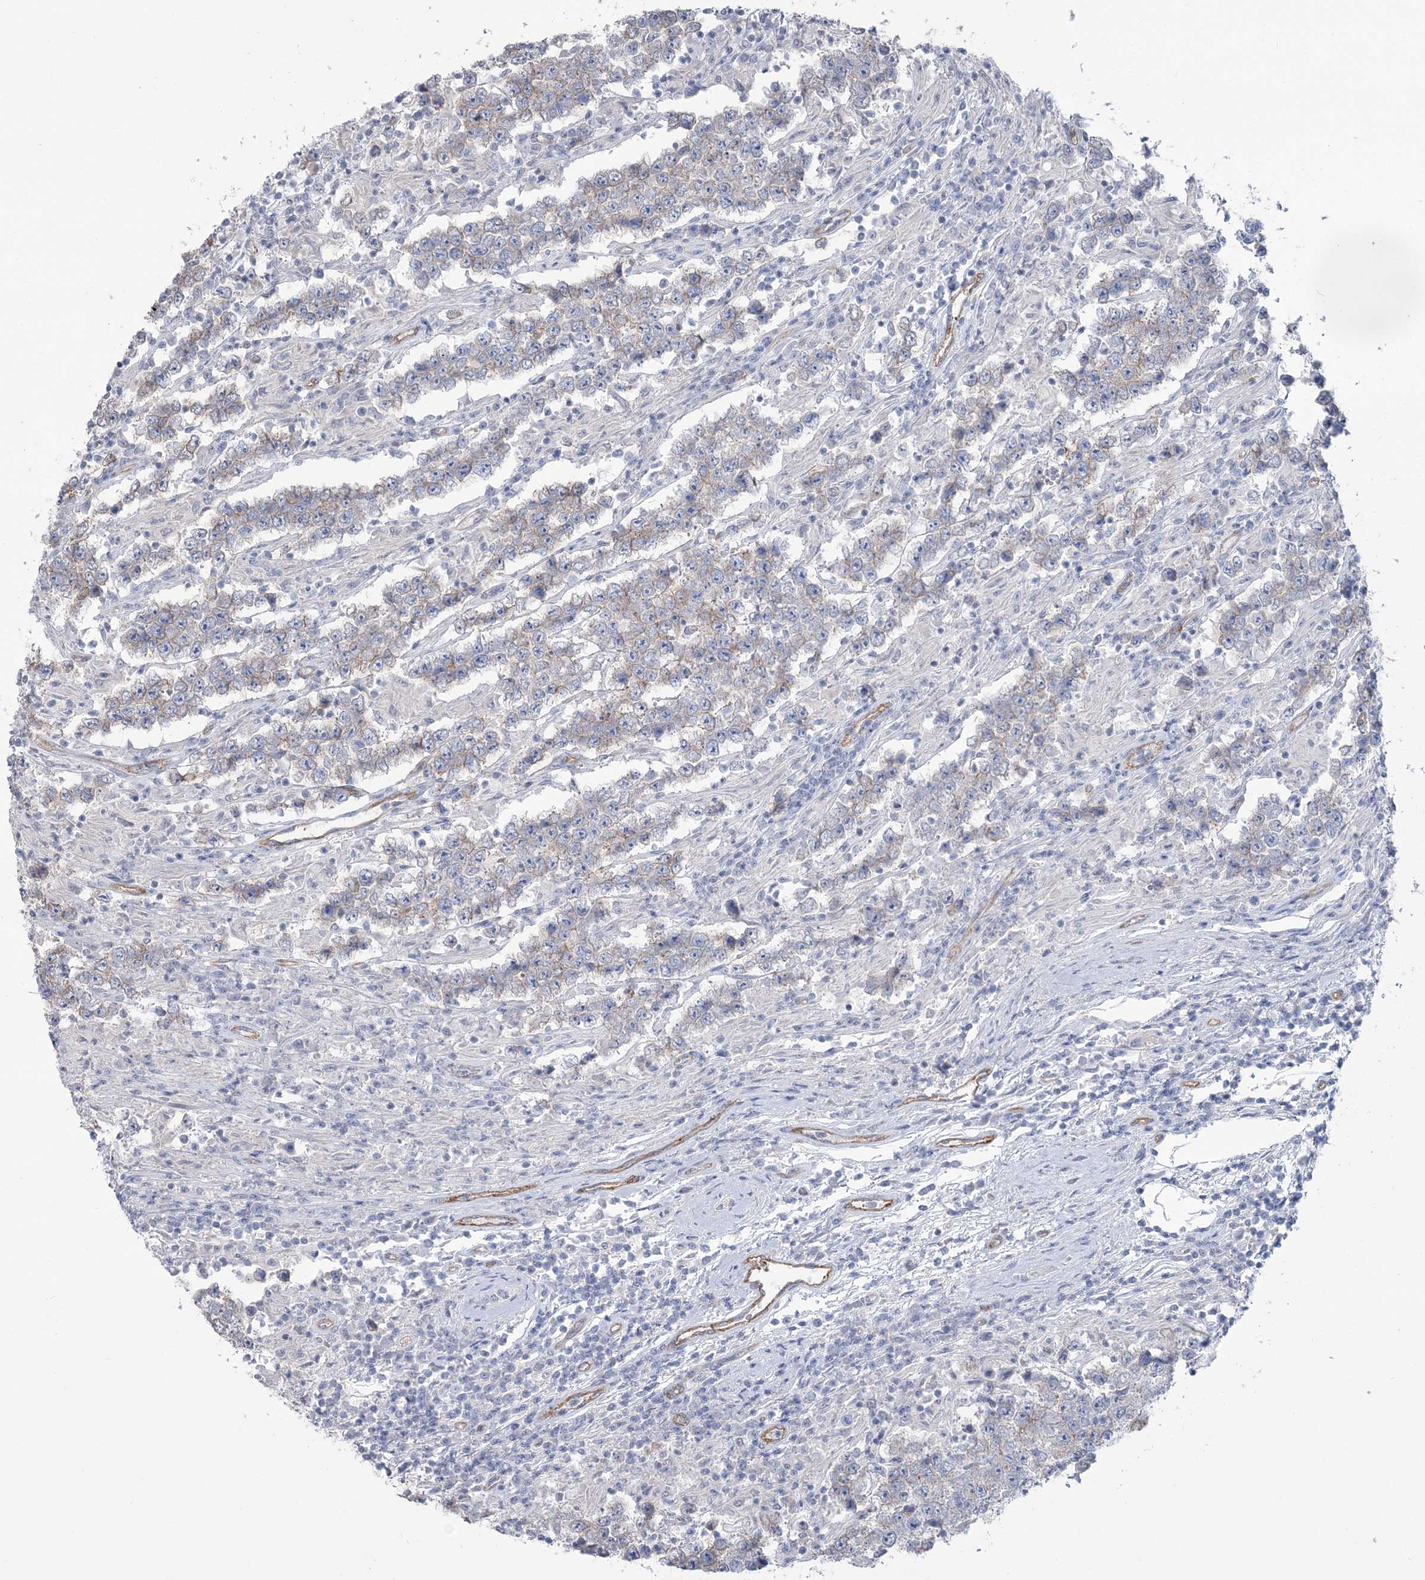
{"staining": {"intensity": "weak", "quantity": "<25%", "location": "cytoplasmic/membranous"}, "tissue": "testis cancer", "cell_type": "Tumor cells", "image_type": "cancer", "snomed": [{"axis": "morphology", "description": "Normal tissue, NOS"}, {"axis": "morphology", "description": "Urothelial carcinoma, High grade"}, {"axis": "morphology", "description": "Seminoma, NOS"}, {"axis": "morphology", "description": "Carcinoma, Embryonal, NOS"}, {"axis": "topography", "description": "Urinary bladder"}, {"axis": "topography", "description": "Testis"}], "caption": "Tumor cells are negative for brown protein staining in testis cancer.", "gene": "RAB11FIP5", "patient": {"sex": "male", "age": 41}}